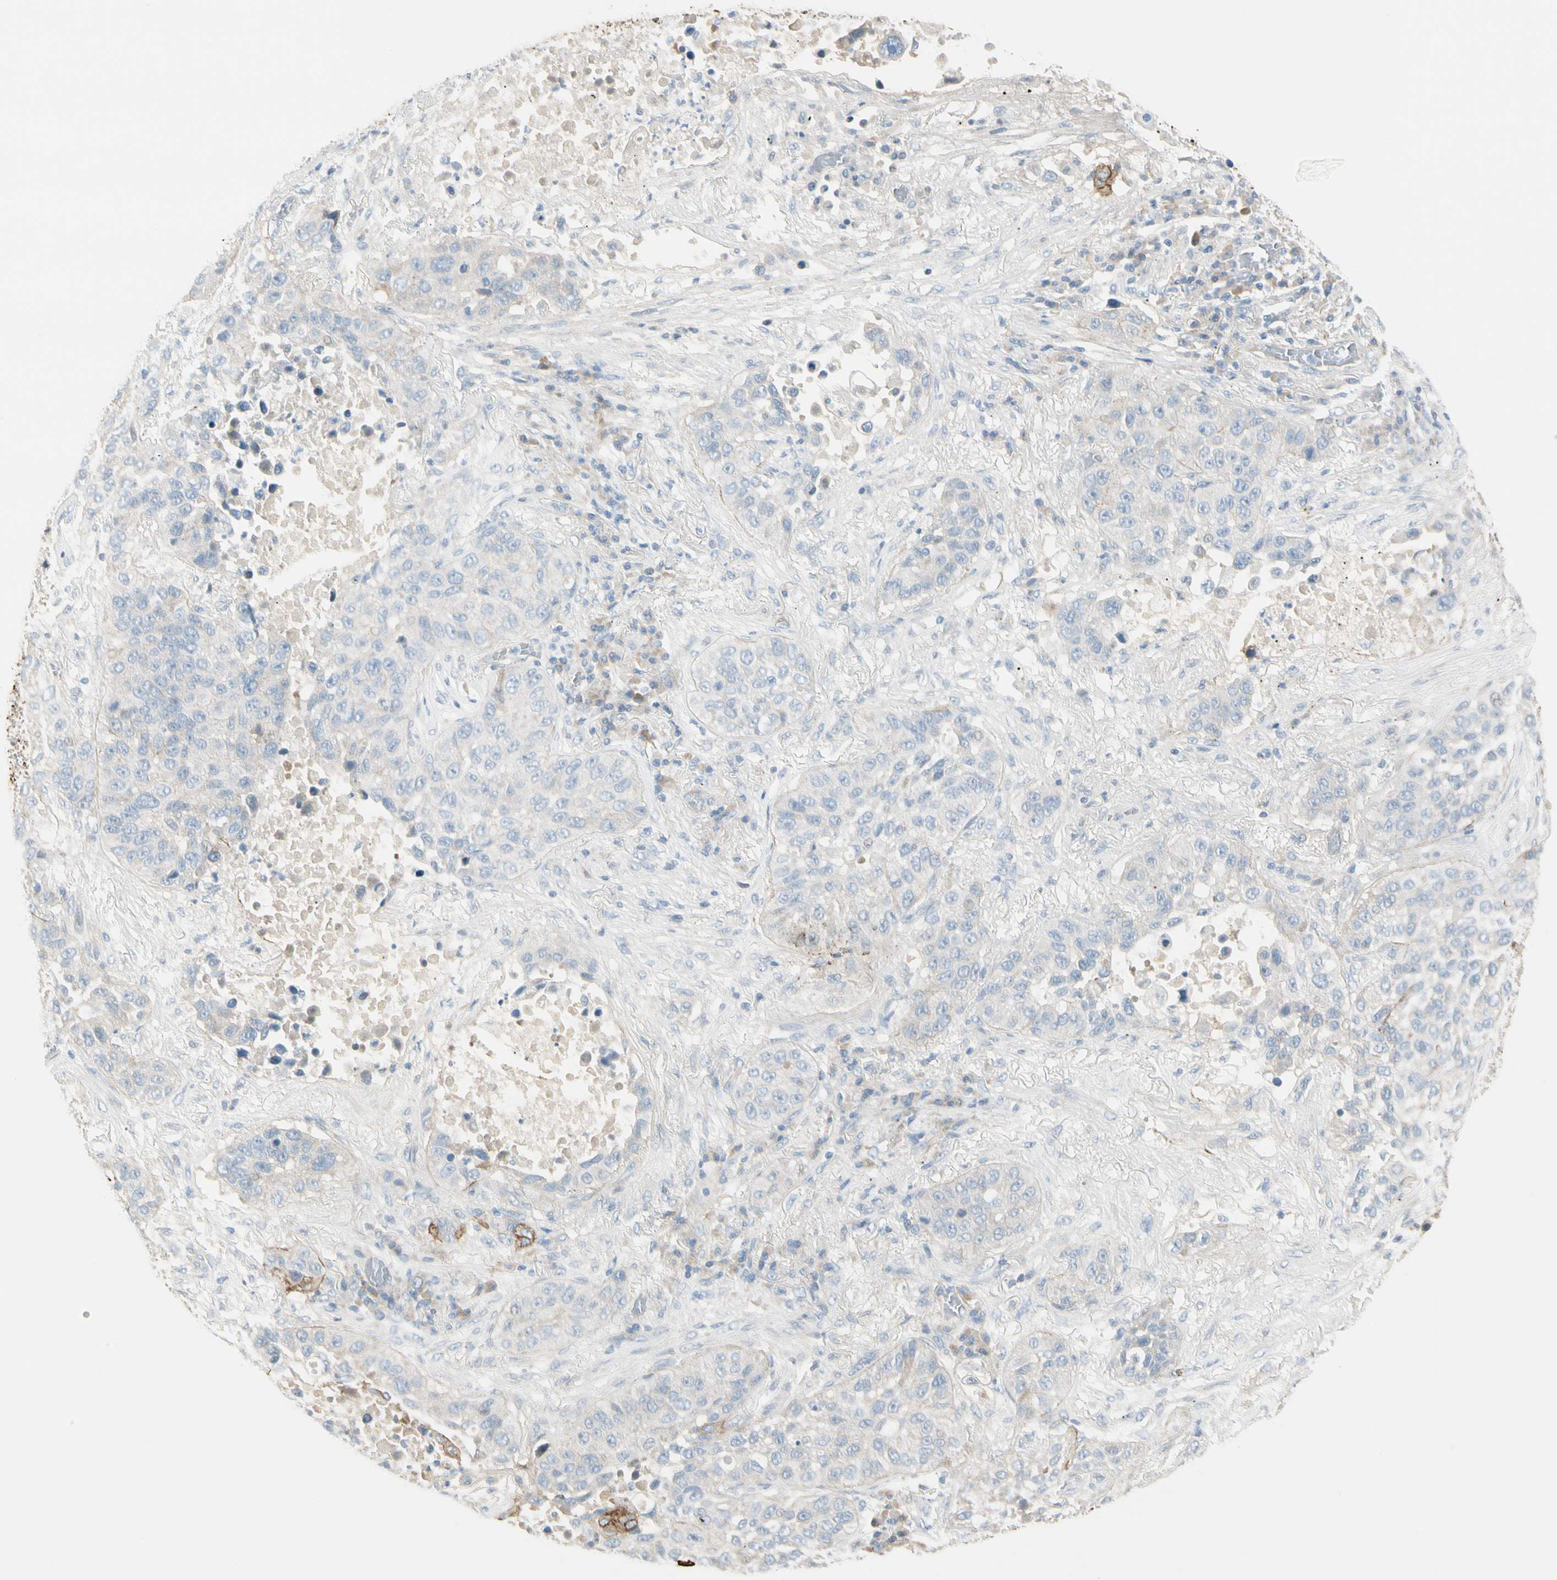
{"staining": {"intensity": "negative", "quantity": "none", "location": "none"}, "tissue": "lung cancer", "cell_type": "Tumor cells", "image_type": "cancer", "snomed": [{"axis": "morphology", "description": "Squamous cell carcinoma, NOS"}, {"axis": "topography", "description": "Lung"}], "caption": "Tumor cells show no significant positivity in lung cancer (squamous cell carcinoma). (DAB immunohistochemistry, high magnification).", "gene": "ITGA3", "patient": {"sex": "male", "age": 57}}